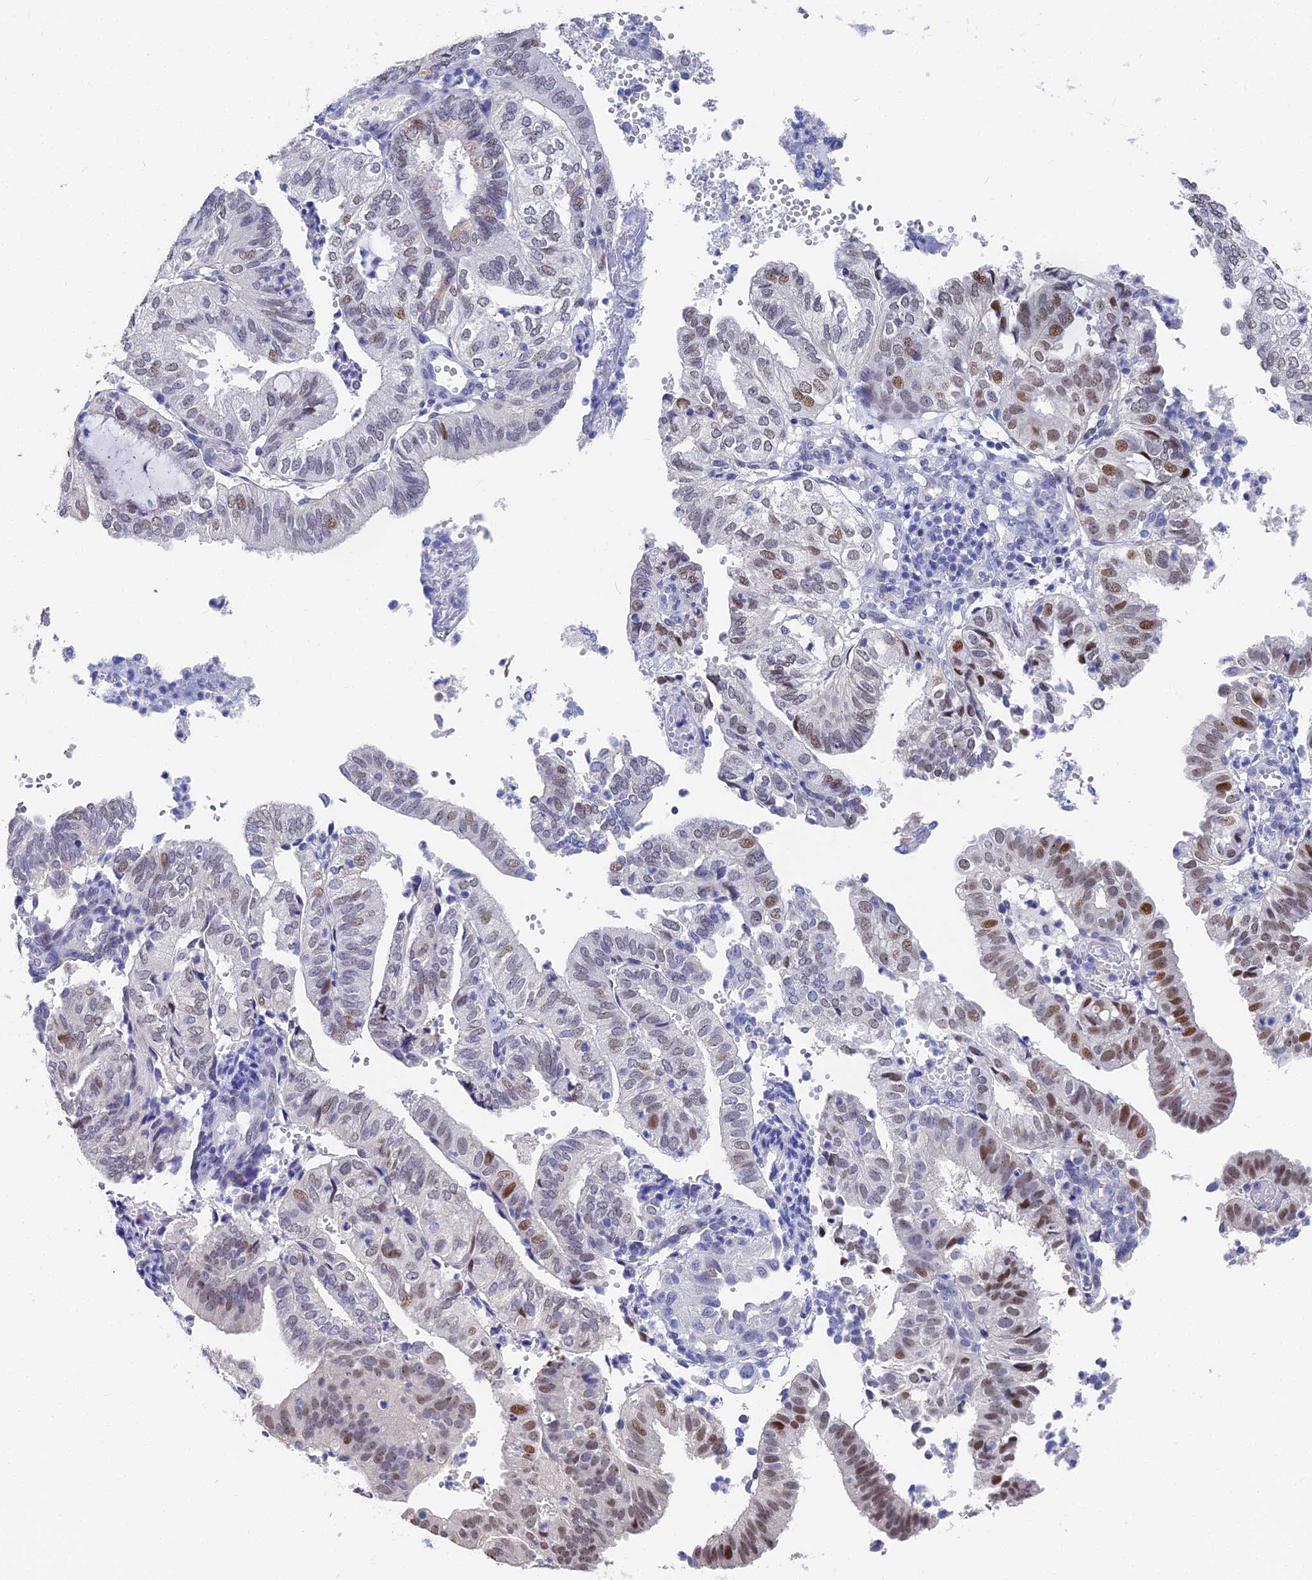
{"staining": {"intensity": "moderate", "quantity": "25%-75%", "location": "nuclear"}, "tissue": "endometrial cancer", "cell_type": "Tumor cells", "image_type": "cancer", "snomed": [{"axis": "morphology", "description": "Adenocarcinoma, NOS"}, {"axis": "topography", "description": "Uterus"}], "caption": "Immunohistochemistry of human endometrial adenocarcinoma shows medium levels of moderate nuclear staining in approximately 25%-75% of tumor cells.", "gene": "VPS33B", "patient": {"sex": "female", "age": 60}}